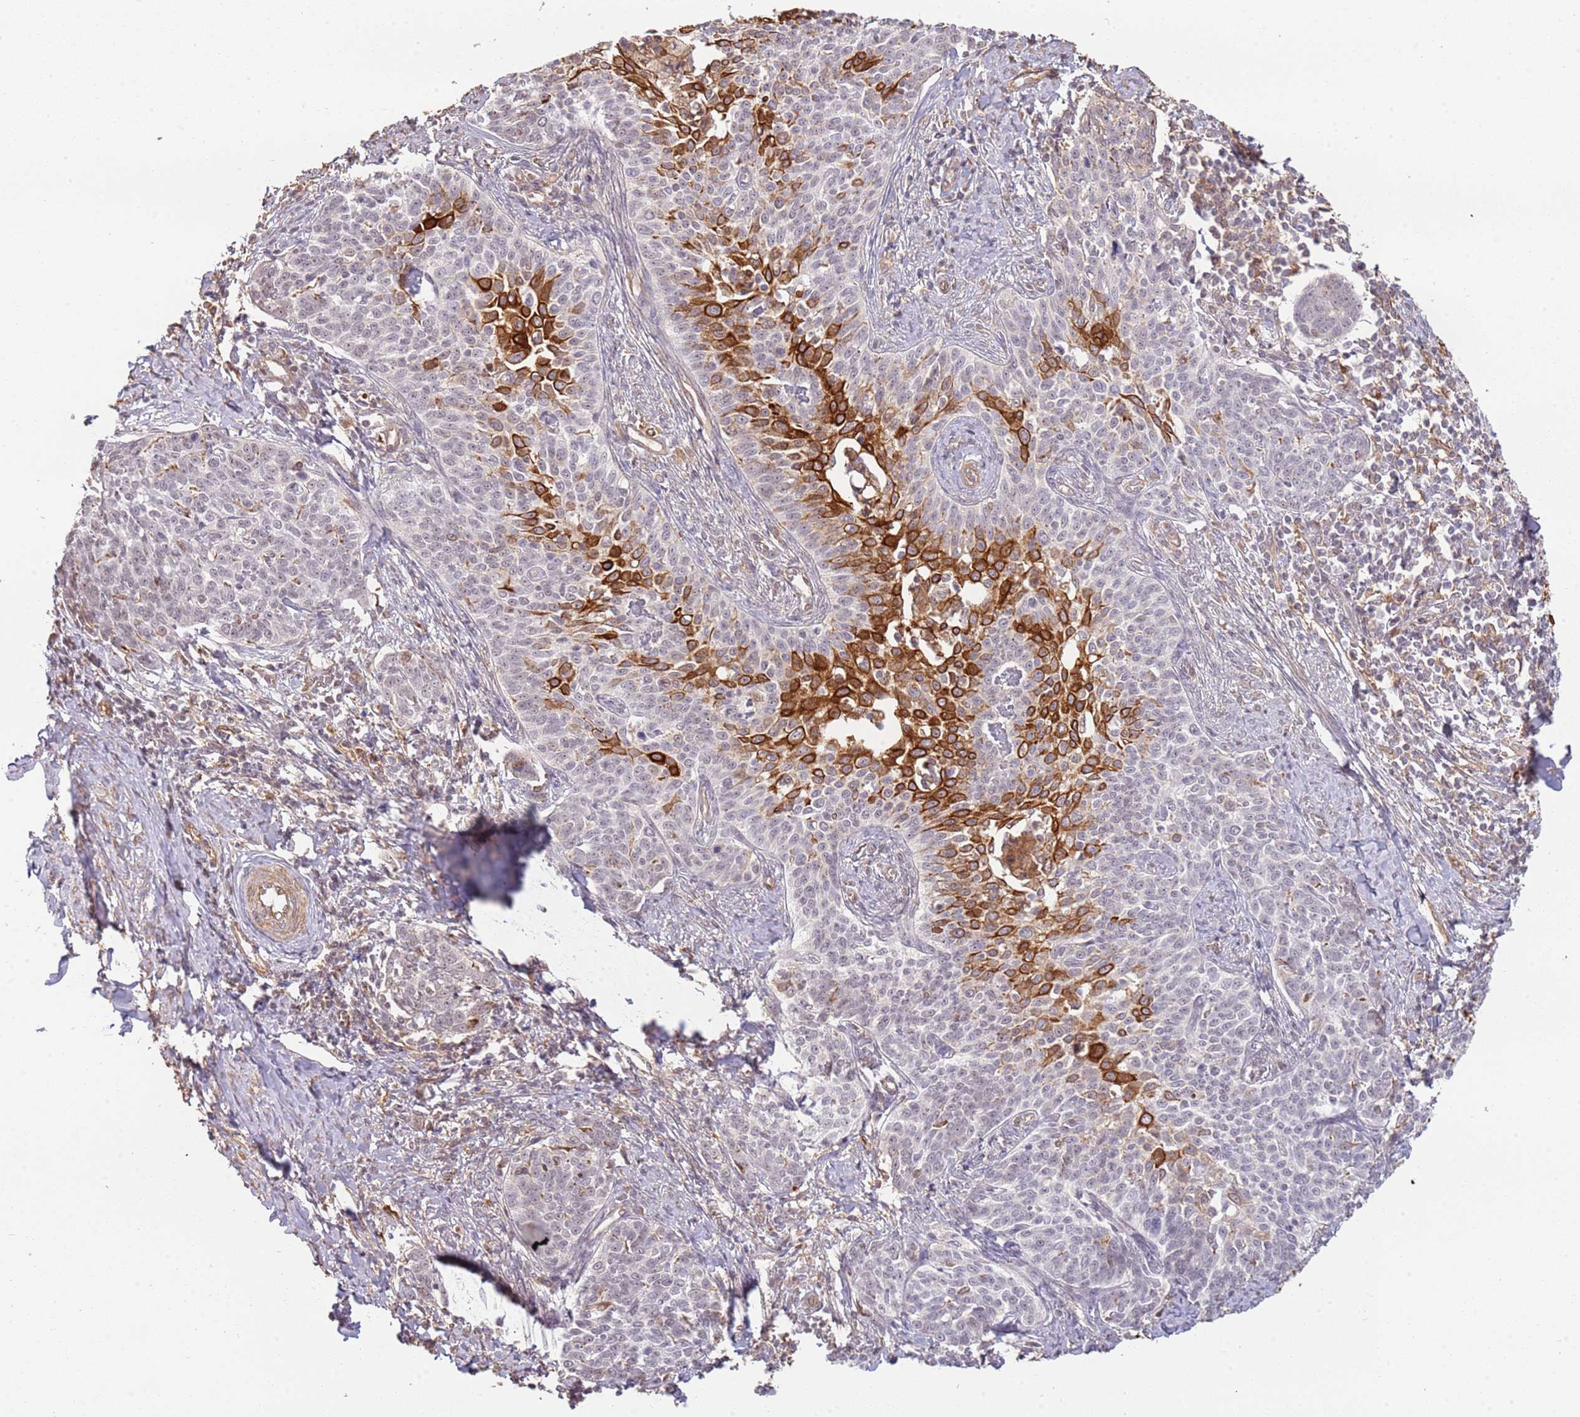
{"staining": {"intensity": "strong", "quantity": "<25%", "location": "cytoplasmic/membranous"}, "tissue": "cervical cancer", "cell_type": "Tumor cells", "image_type": "cancer", "snomed": [{"axis": "morphology", "description": "Squamous cell carcinoma, NOS"}, {"axis": "topography", "description": "Cervix"}], "caption": "The histopathology image shows a brown stain indicating the presence of a protein in the cytoplasmic/membranous of tumor cells in cervical cancer. (DAB = brown stain, brightfield microscopy at high magnification).", "gene": "SURF2", "patient": {"sex": "female", "age": 39}}